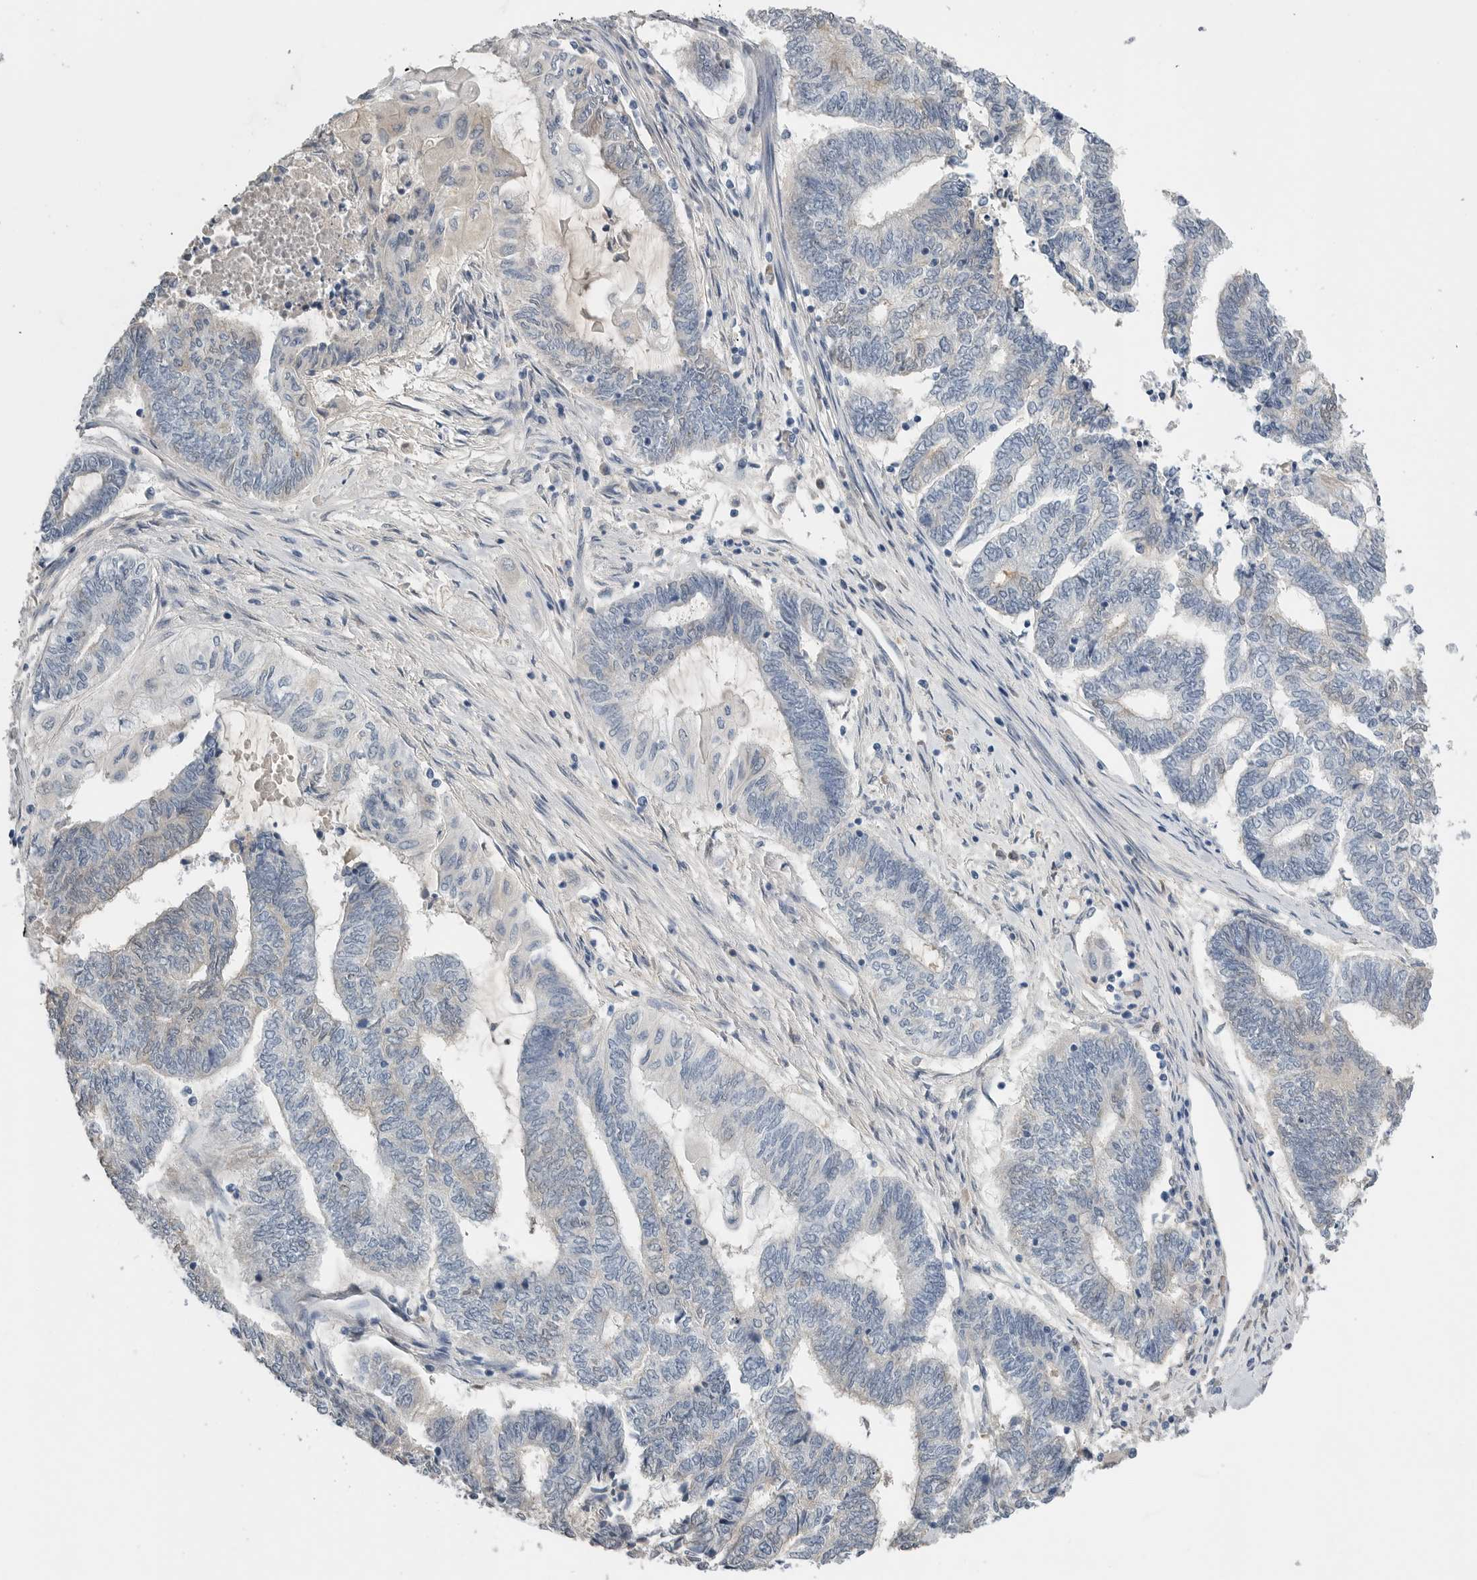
{"staining": {"intensity": "negative", "quantity": "none", "location": "none"}, "tissue": "endometrial cancer", "cell_type": "Tumor cells", "image_type": "cancer", "snomed": [{"axis": "morphology", "description": "Adenocarcinoma, NOS"}, {"axis": "topography", "description": "Uterus"}, {"axis": "topography", "description": "Endometrium"}], "caption": "The immunohistochemistry micrograph has no significant positivity in tumor cells of adenocarcinoma (endometrial) tissue. The staining is performed using DAB (3,3'-diaminobenzidine) brown chromogen with nuclei counter-stained in using hematoxylin.", "gene": "FABP6", "patient": {"sex": "female", "age": 70}}